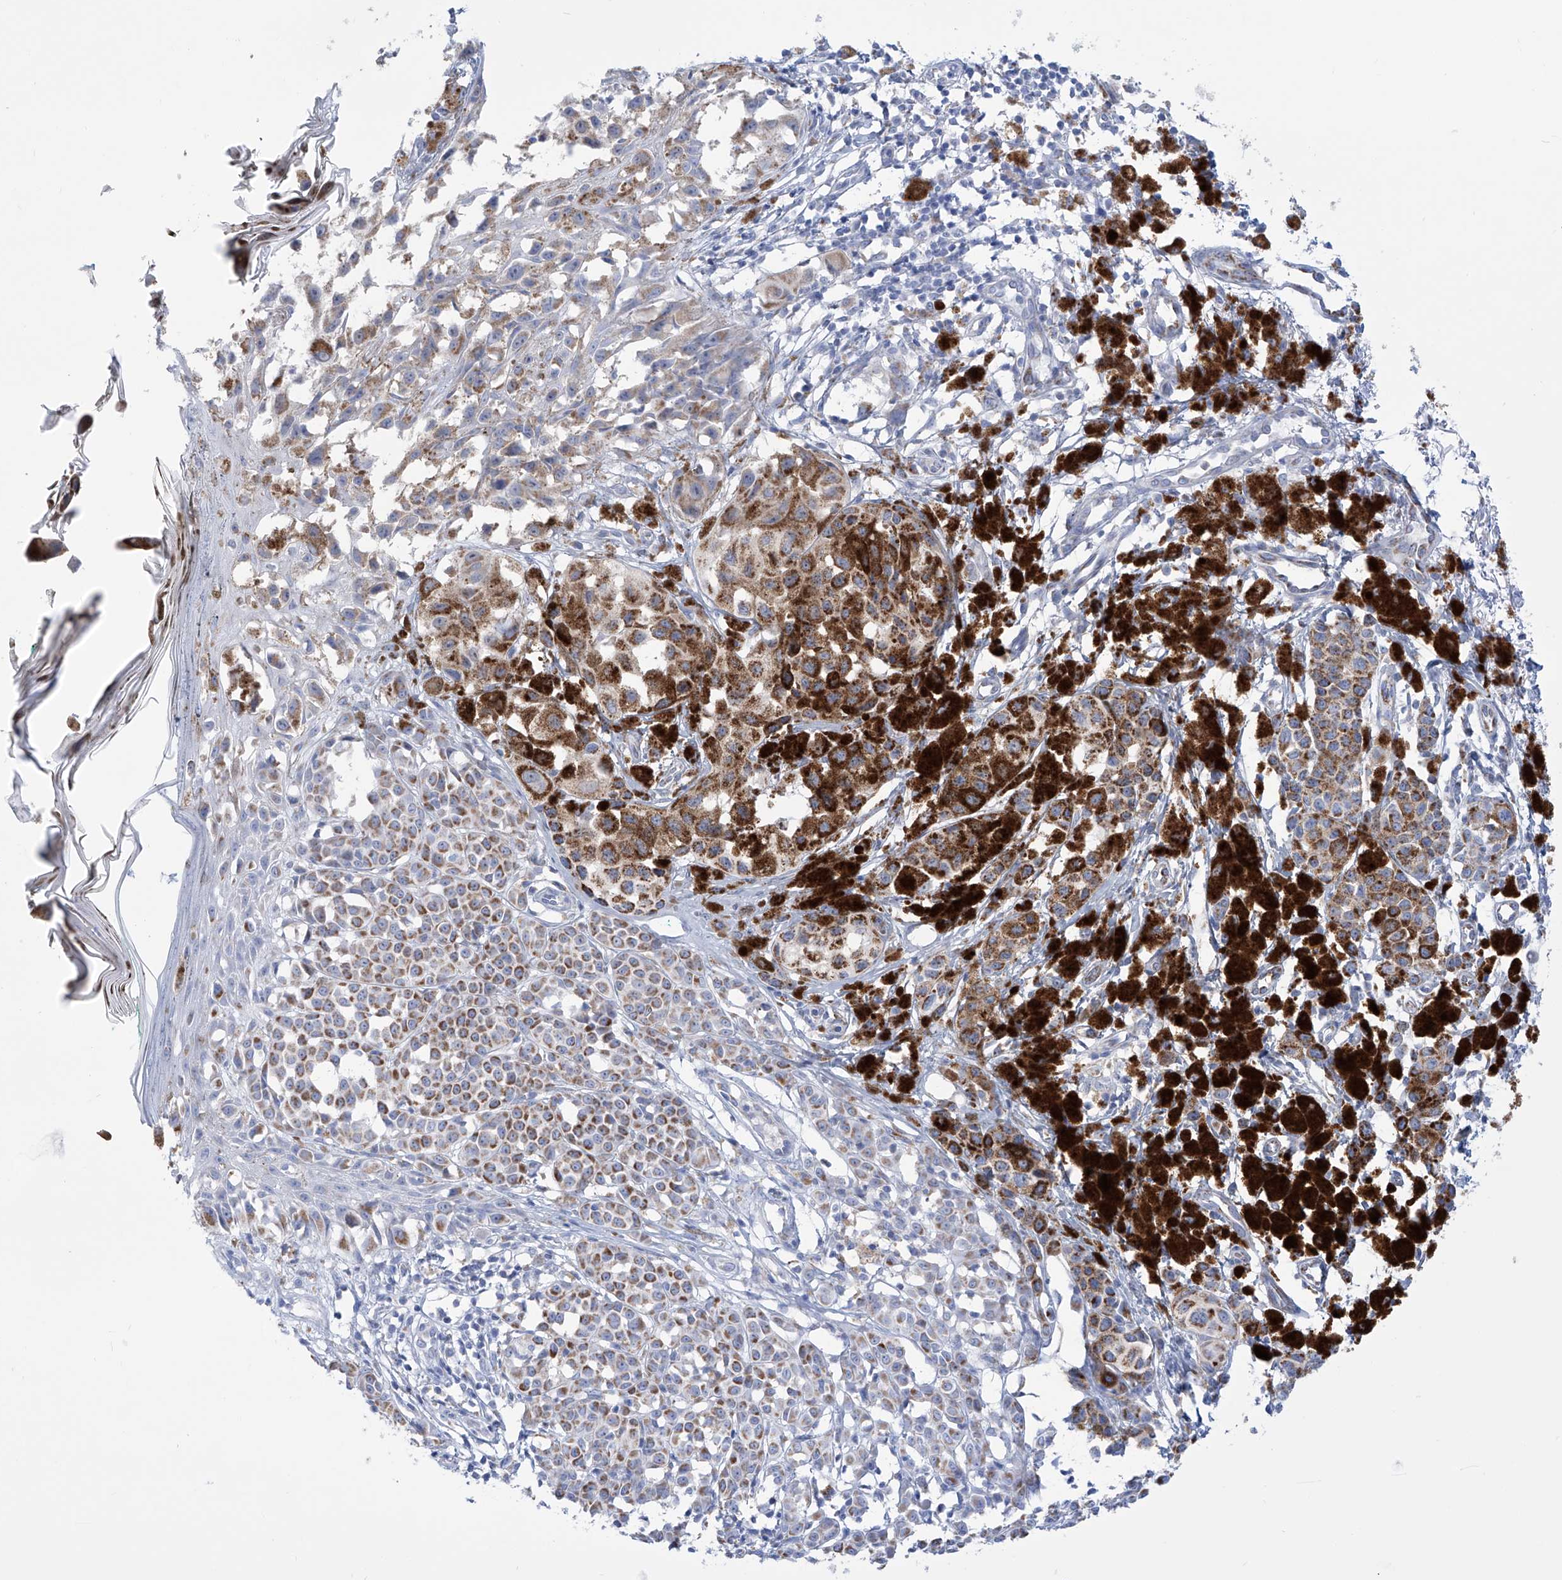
{"staining": {"intensity": "strong", "quantity": "25%-75%", "location": "cytoplasmic/membranous"}, "tissue": "melanoma", "cell_type": "Tumor cells", "image_type": "cancer", "snomed": [{"axis": "morphology", "description": "Malignant melanoma, NOS"}, {"axis": "topography", "description": "Skin of leg"}], "caption": "IHC of human melanoma reveals high levels of strong cytoplasmic/membranous positivity in about 25%-75% of tumor cells. (Brightfield microscopy of DAB IHC at high magnification).", "gene": "ALDH6A1", "patient": {"sex": "female", "age": 72}}